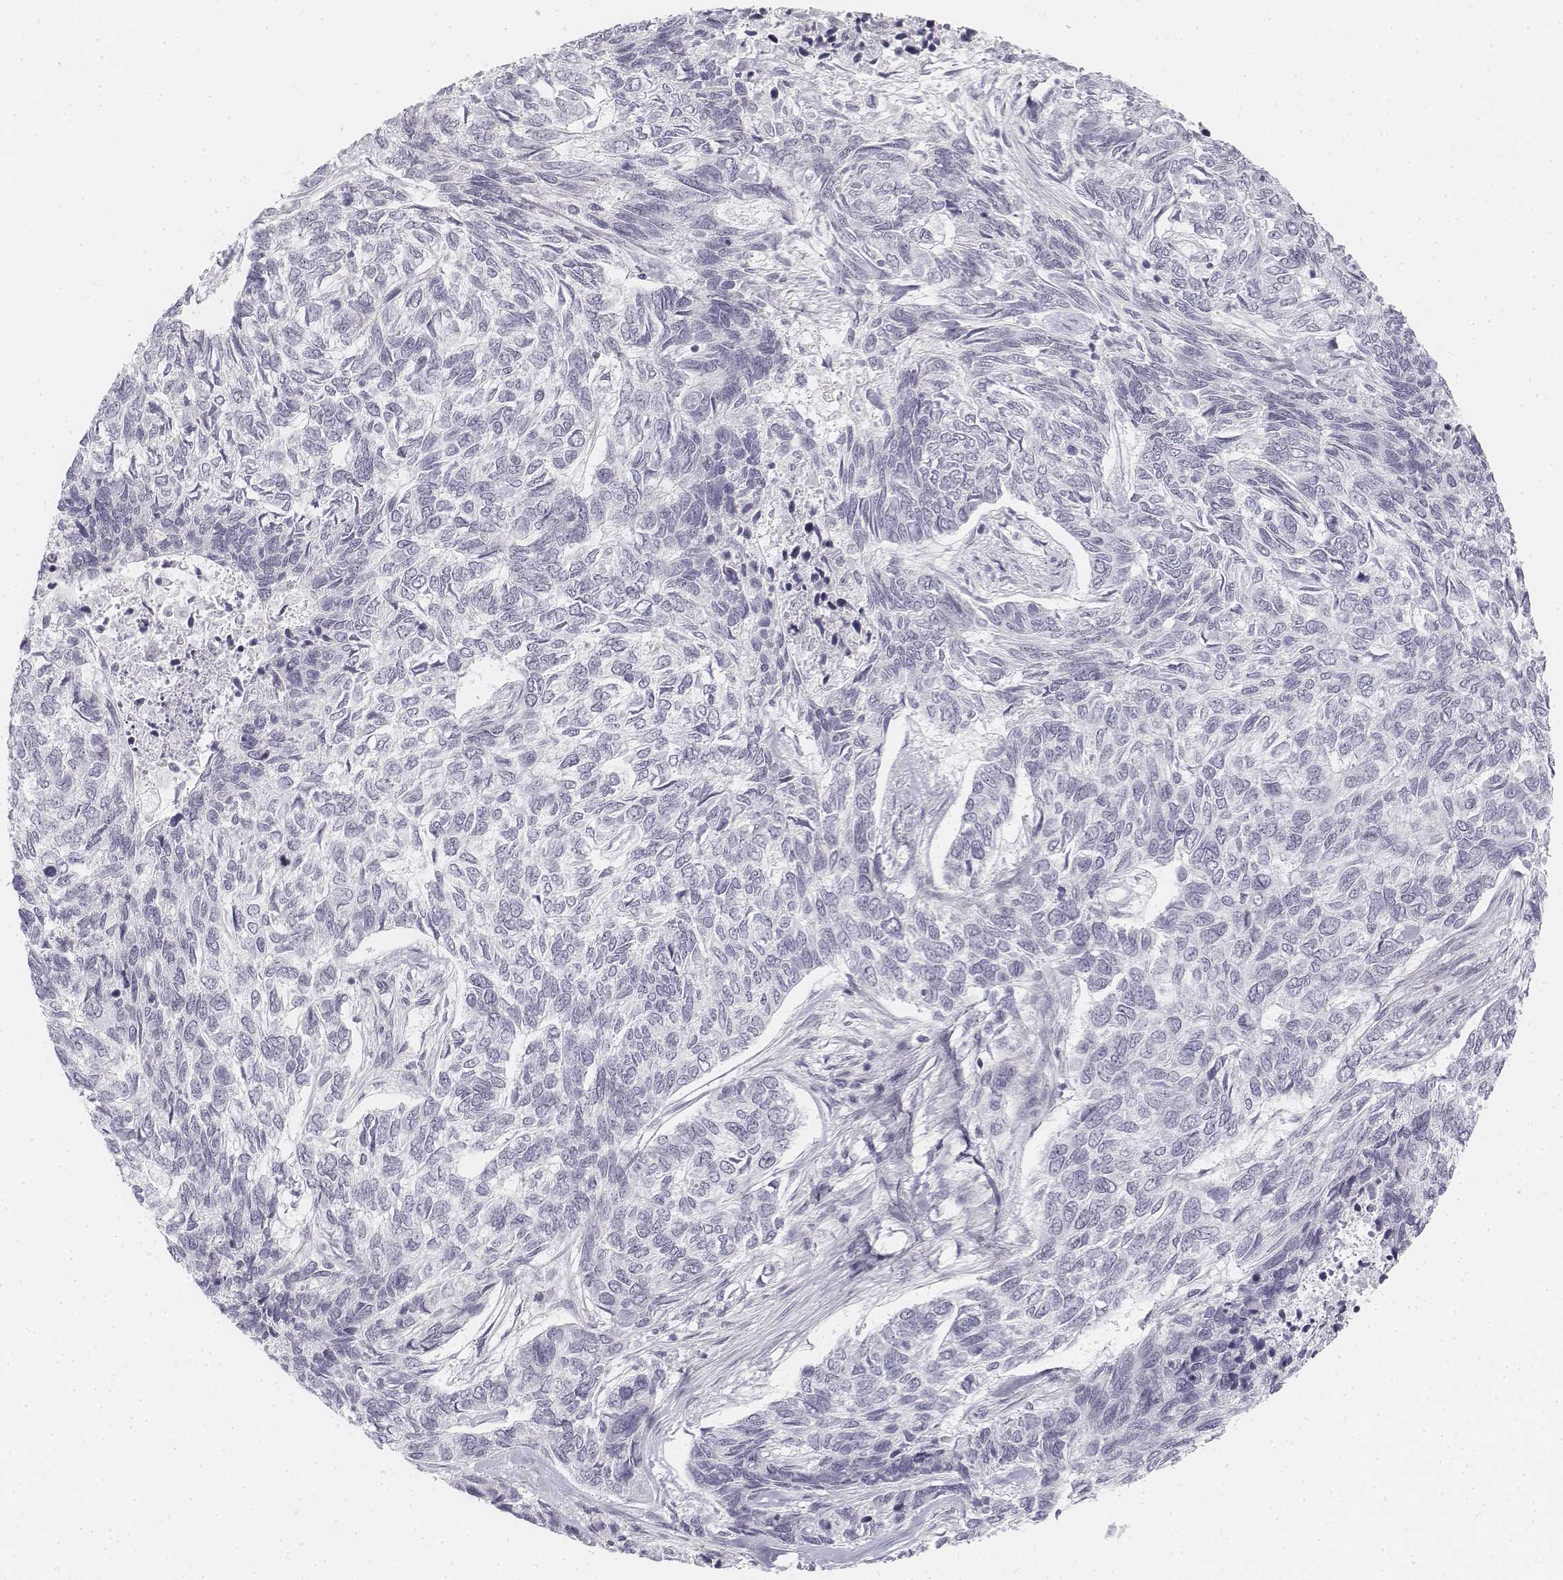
{"staining": {"intensity": "negative", "quantity": "none", "location": "none"}, "tissue": "skin cancer", "cell_type": "Tumor cells", "image_type": "cancer", "snomed": [{"axis": "morphology", "description": "Basal cell carcinoma"}, {"axis": "topography", "description": "Skin"}], "caption": "DAB immunohistochemical staining of human skin basal cell carcinoma displays no significant staining in tumor cells.", "gene": "KRT25", "patient": {"sex": "female", "age": 65}}